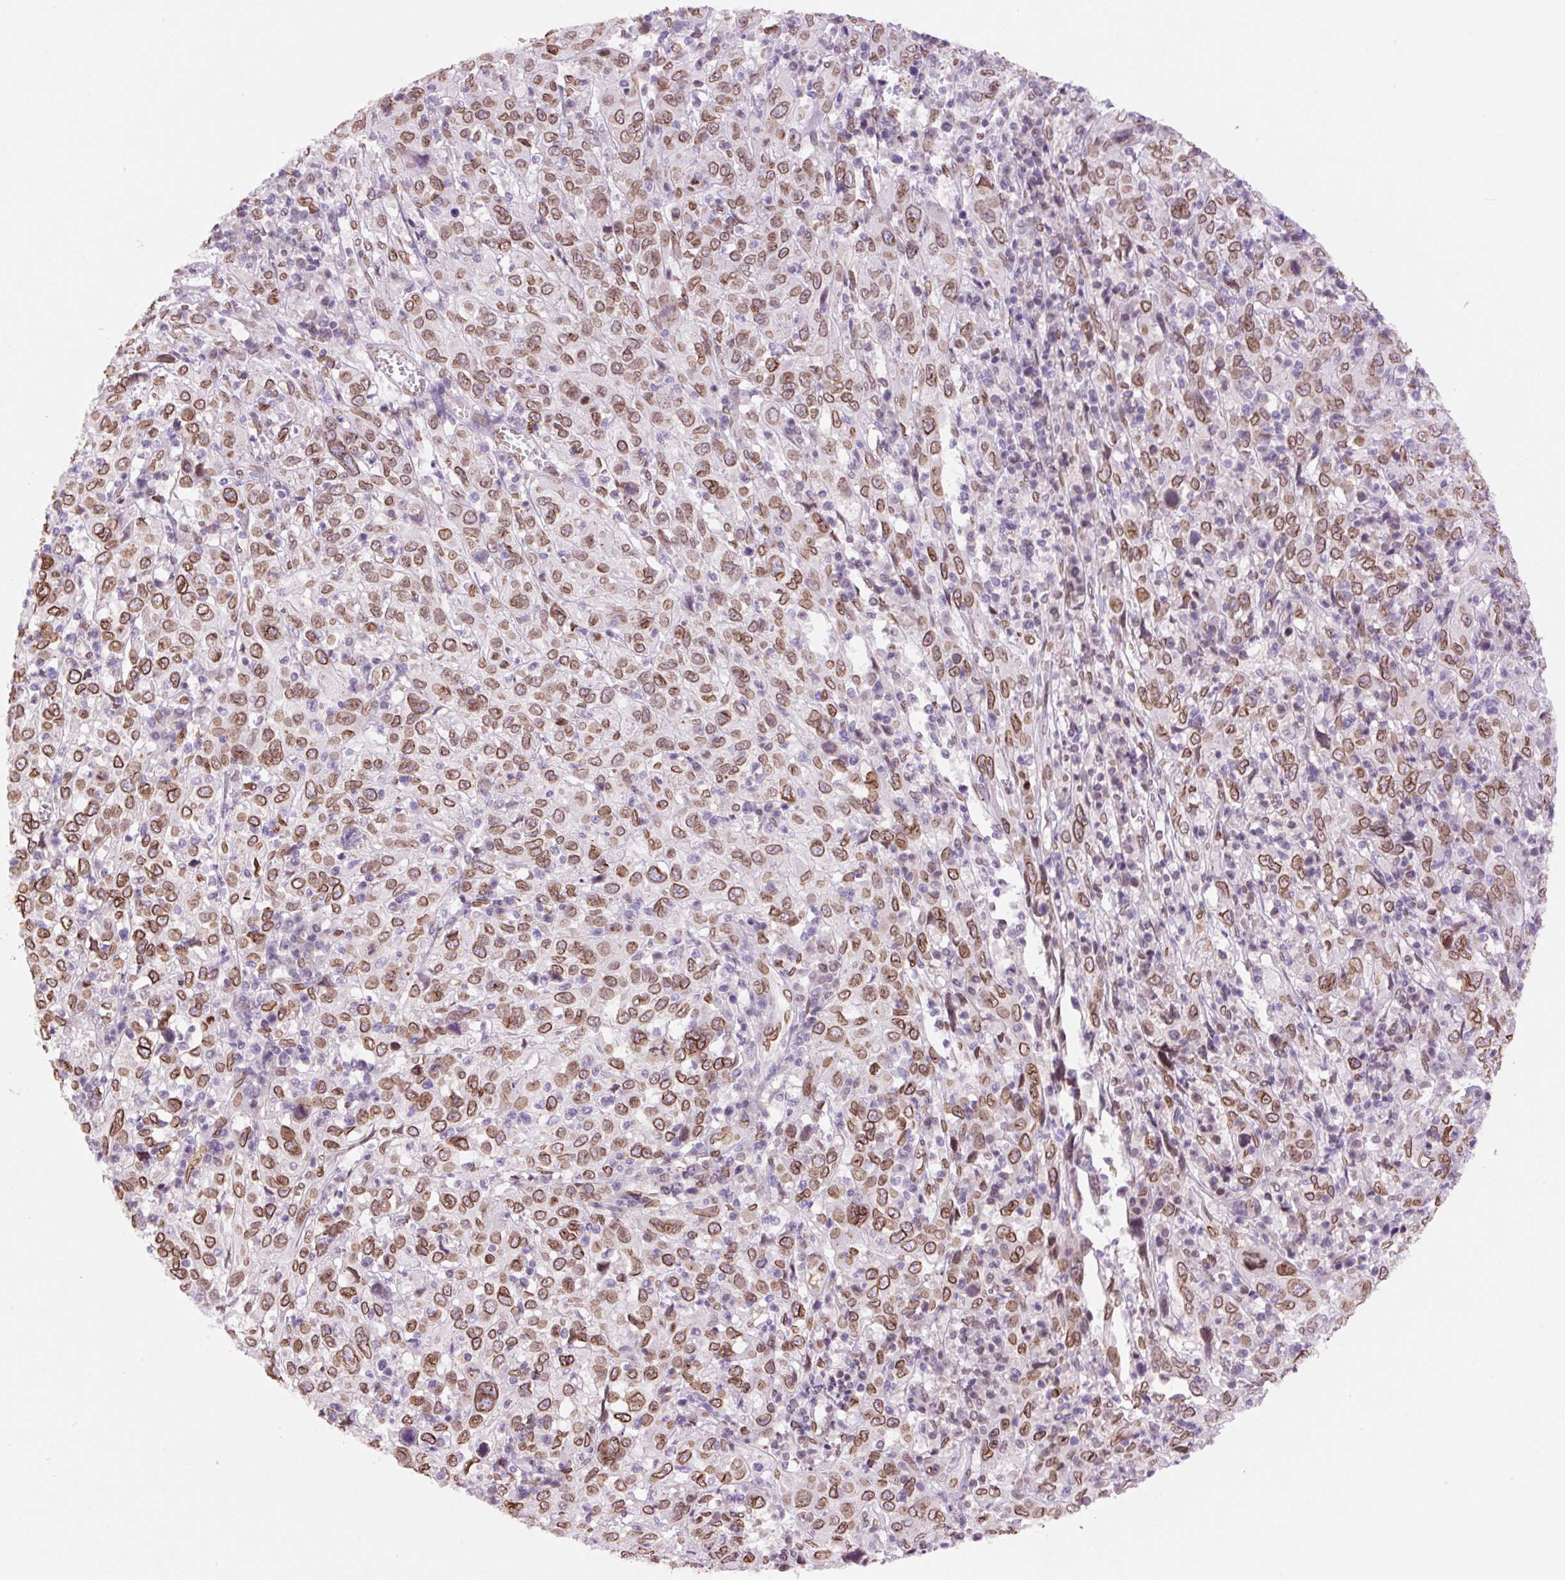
{"staining": {"intensity": "moderate", "quantity": ">75%", "location": "cytoplasmic/membranous,nuclear"}, "tissue": "cervical cancer", "cell_type": "Tumor cells", "image_type": "cancer", "snomed": [{"axis": "morphology", "description": "Squamous cell carcinoma, NOS"}, {"axis": "topography", "description": "Cervix"}], "caption": "Immunohistochemistry (DAB (3,3'-diaminobenzidine)) staining of cervical squamous cell carcinoma shows moderate cytoplasmic/membranous and nuclear protein expression in about >75% of tumor cells.", "gene": "ZNF224", "patient": {"sex": "female", "age": 46}}